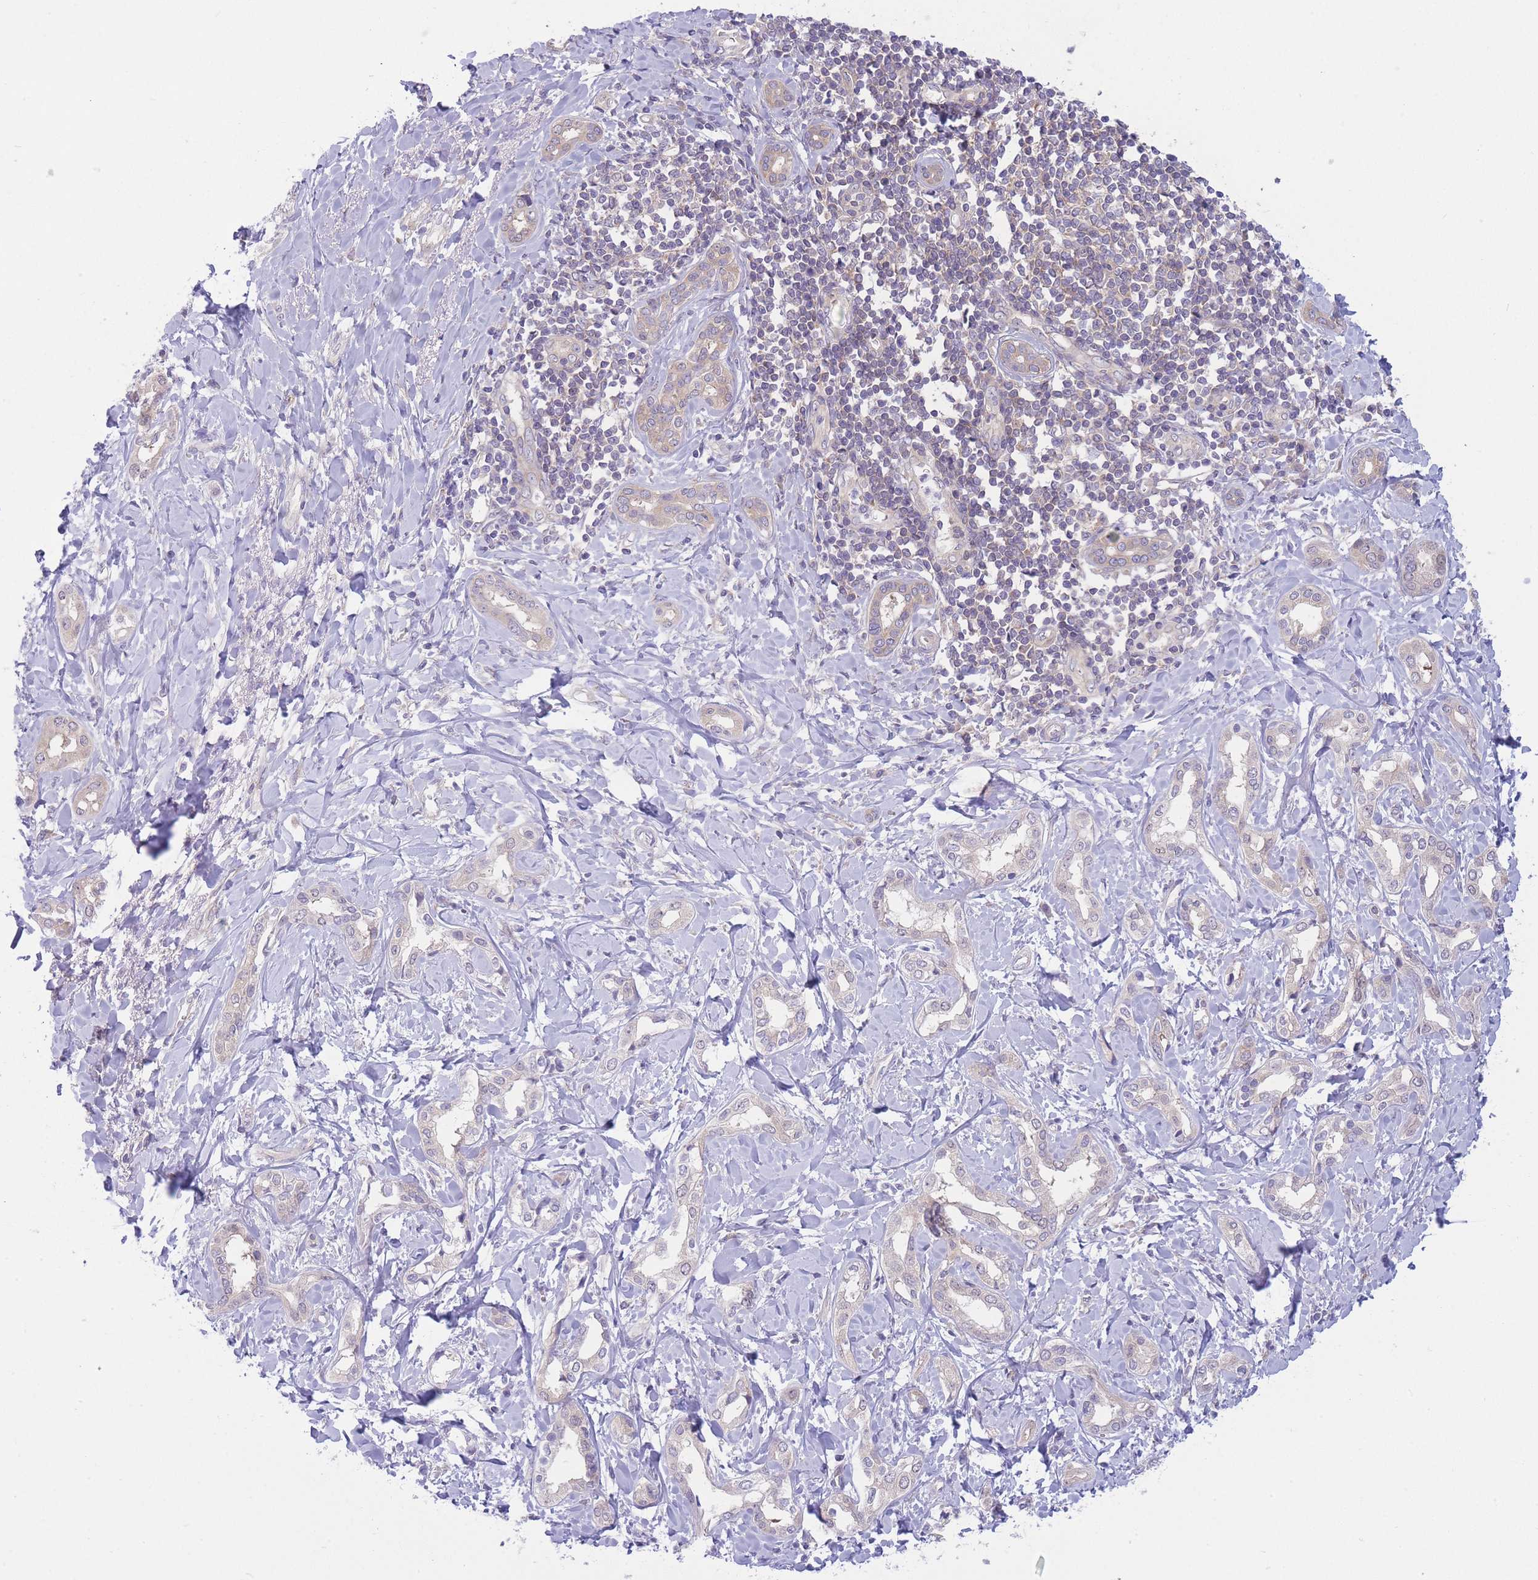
{"staining": {"intensity": "weak", "quantity": "<25%", "location": "cytoplasmic/membranous"}, "tissue": "liver cancer", "cell_type": "Tumor cells", "image_type": "cancer", "snomed": [{"axis": "morphology", "description": "Cholangiocarcinoma"}, {"axis": "topography", "description": "Liver"}], "caption": "An image of liver cancer stained for a protein displays no brown staining in tumor cells. The staining is performed using DAB (3,3'-diaminobenzidine) brown chromogen with nuclei counter-stained in using hematoxylin.", "gene": "PFDN6", "patient": {"sex": "female", "age": 77}}